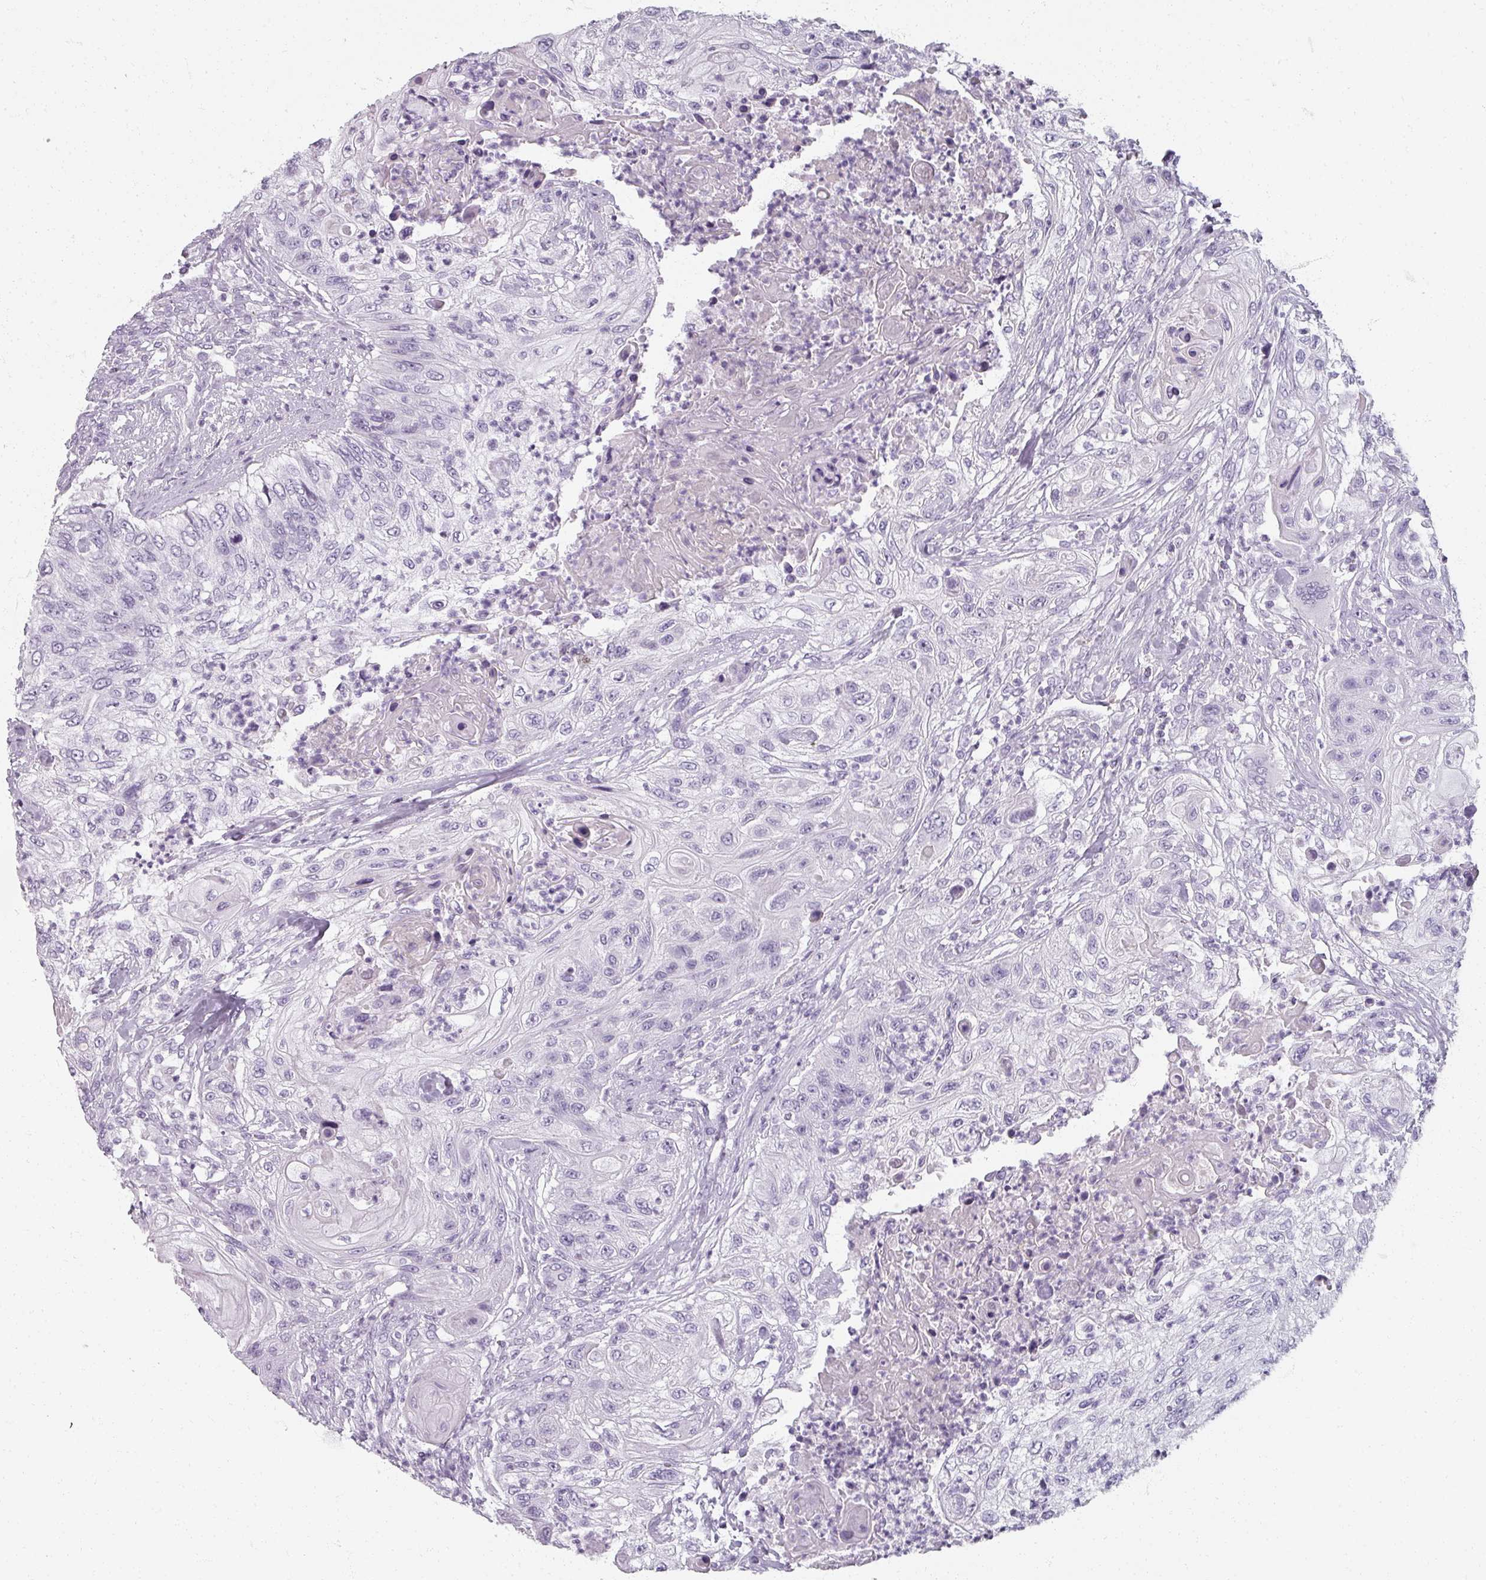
{"staining": {"intensity": "negative", "quantity": "none", "location": "none"}, "tissue": "urothelial cancer", "cell_type": "Tumor cells", "image_type": "cancer", "snomed": [{"axis": "morphology", "description": "Urothelial carcinoma, High grade"}, {"axis": "topography", "description": "Urinary bladder"}], "caption": "This histopathology image is of high-grade urothelial carcinoma stained with IHC to label a protein in brown with the nuclei are counter-stained blue. There is no expression in tumor cells.", "gene": "REG3G", "patient": {"sex": "female", "age": 60}}